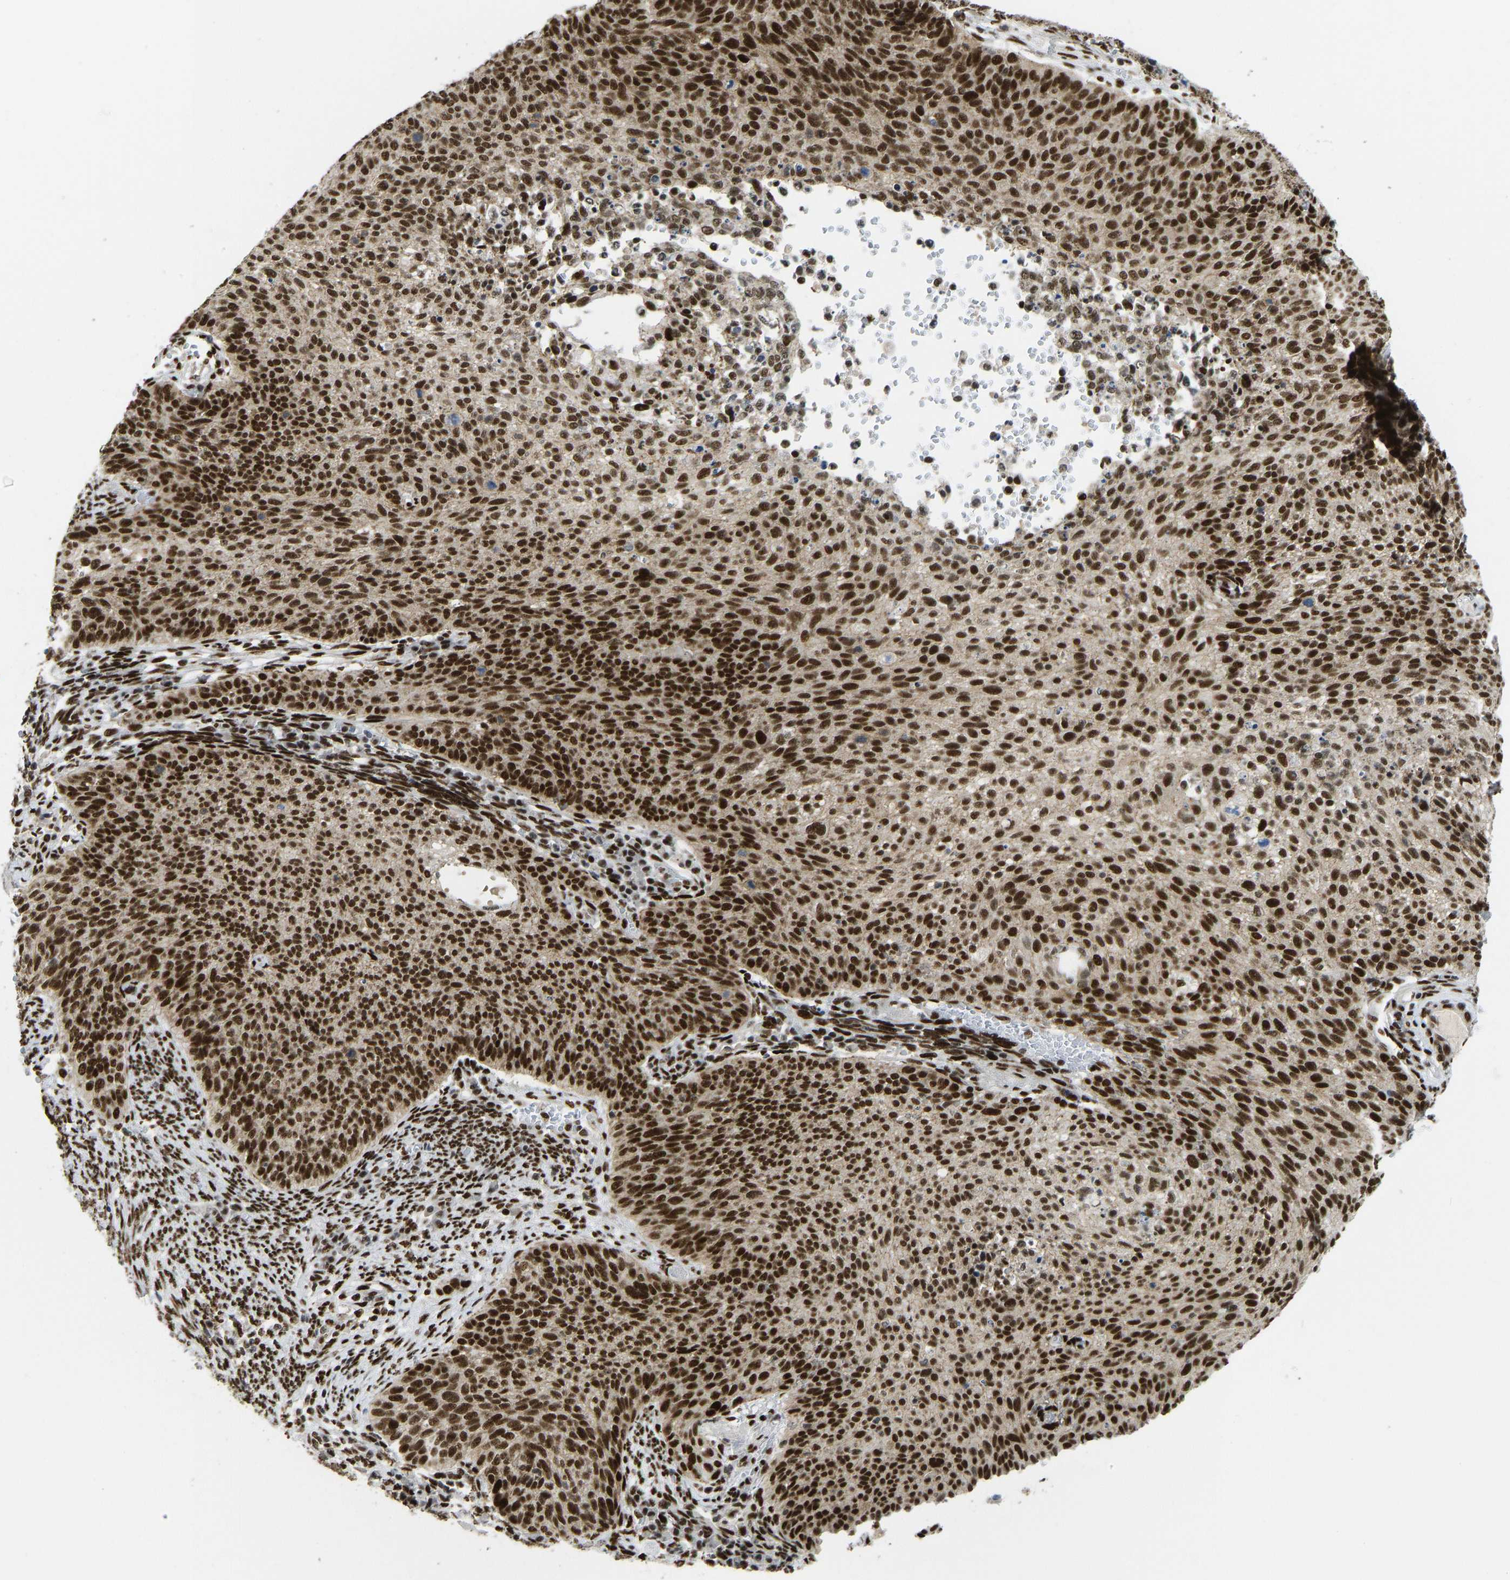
{"staining": {"intensity": "strong", "quantity": ">75%", "location": "nuclear"}, "tissue": "cervical cancer", "cell_type": "Tumor cells", "image_type": "cancer", "snomed": [{"axis": "morphology", "description": "Squamous cell carcinoma, NOS"}, {"axis": "topography", "description": "Cervix"}], "caption": "Squamous cell carcinoma (cervical) was stained to show a protein in brown. There is high levels of strong nuclear staining in approximately >75% of tumor cells.", "gene": "FOXK1", "patient": {"sex": "female", "age": 70}}